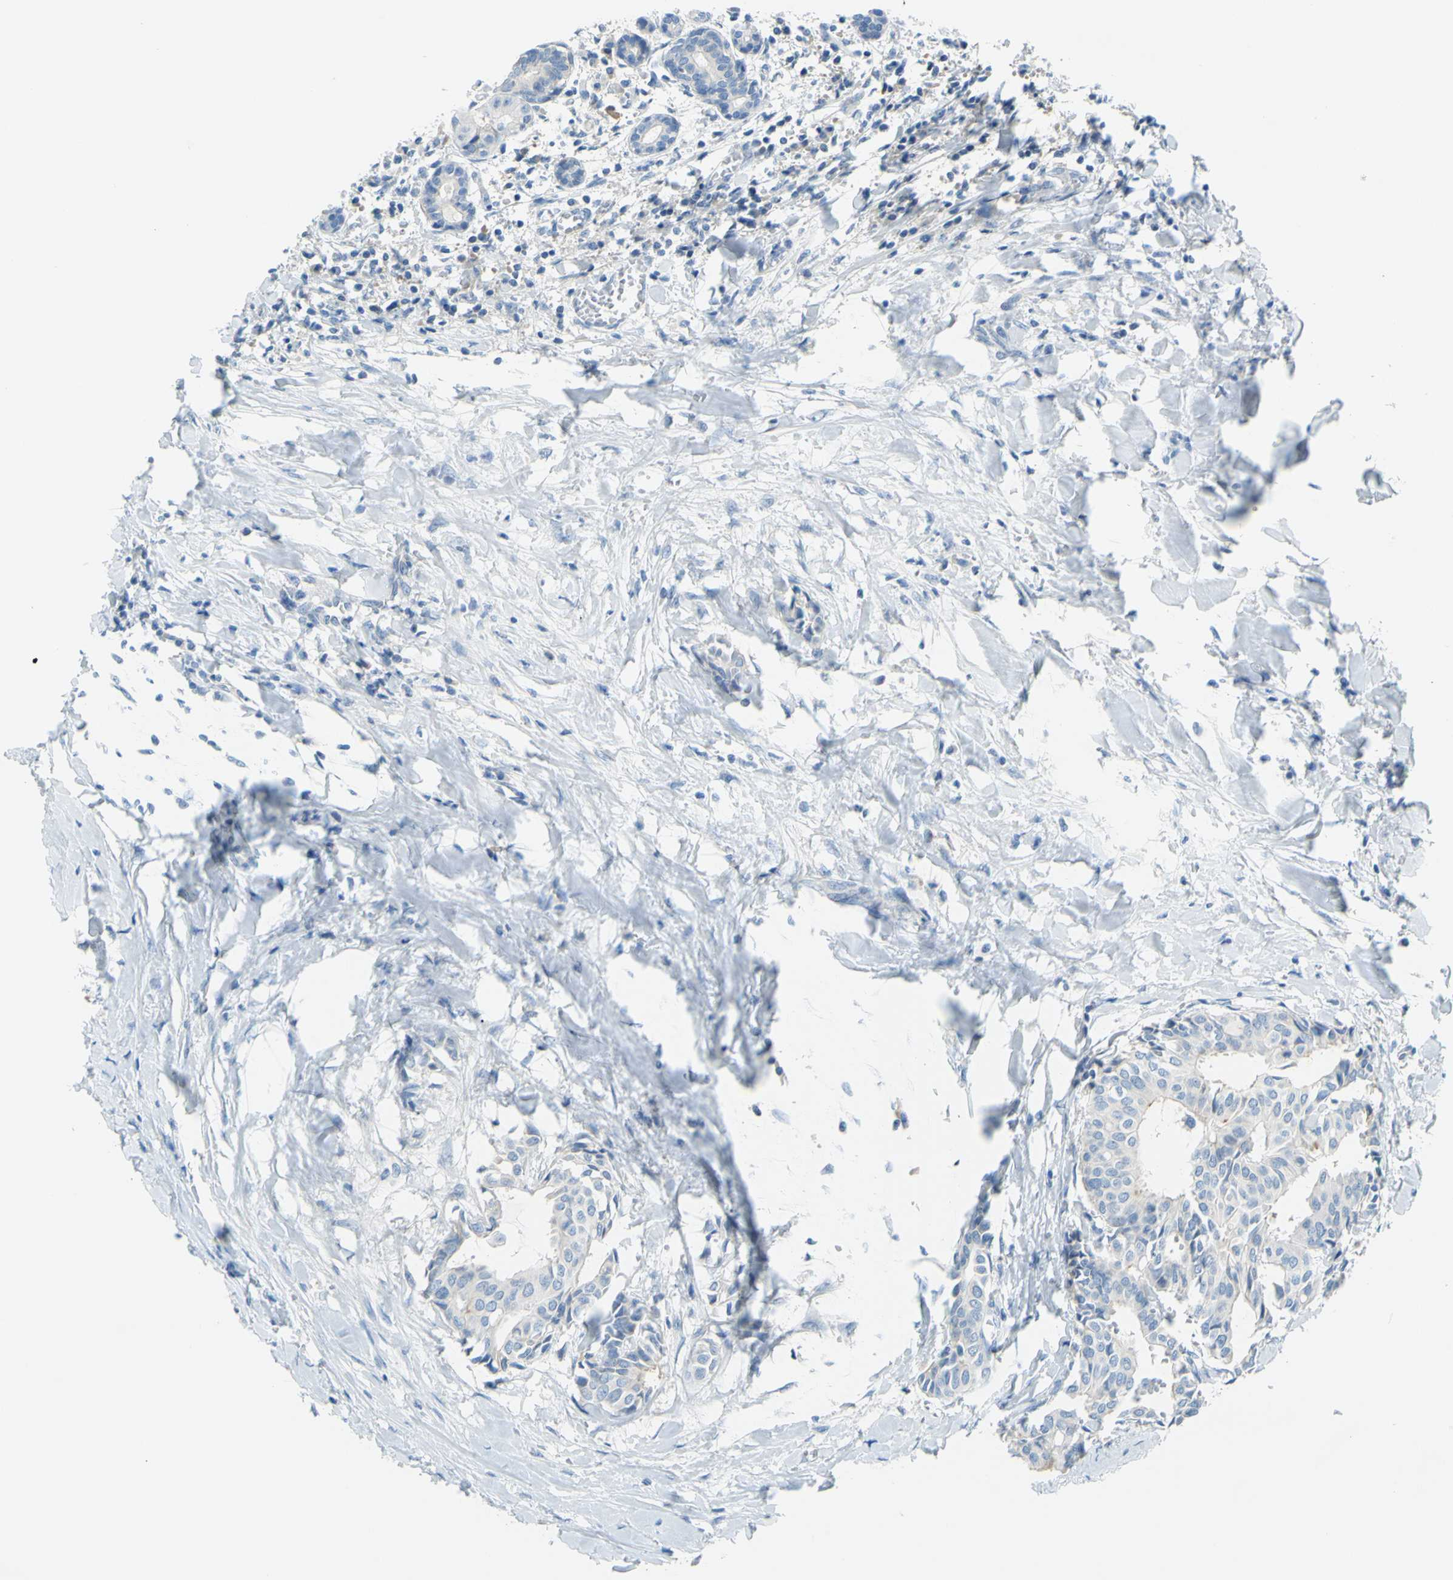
{"staining": {"intensity": "moderate", "quantity": "<25%", "location": "cytoplasmic/membranous"}, "tissue": "head and neck cancer", "cell_type": "Tumor cells", "image_type": "cancer", "snomed": [{"axis": "morphology", "description": "Adenocarcinoma, NOS"}, {"axis": "topography", "description": "Salivary gland"}, {"axis": "topography", "description": "Head-Neck"}], "caption": "Adenocarcinoma (head and neck) stained with a protein marker displays moderate staining in tumor cells.", "gene": "SLC1A2", "patient": {"sex": "female", "age": 59}}